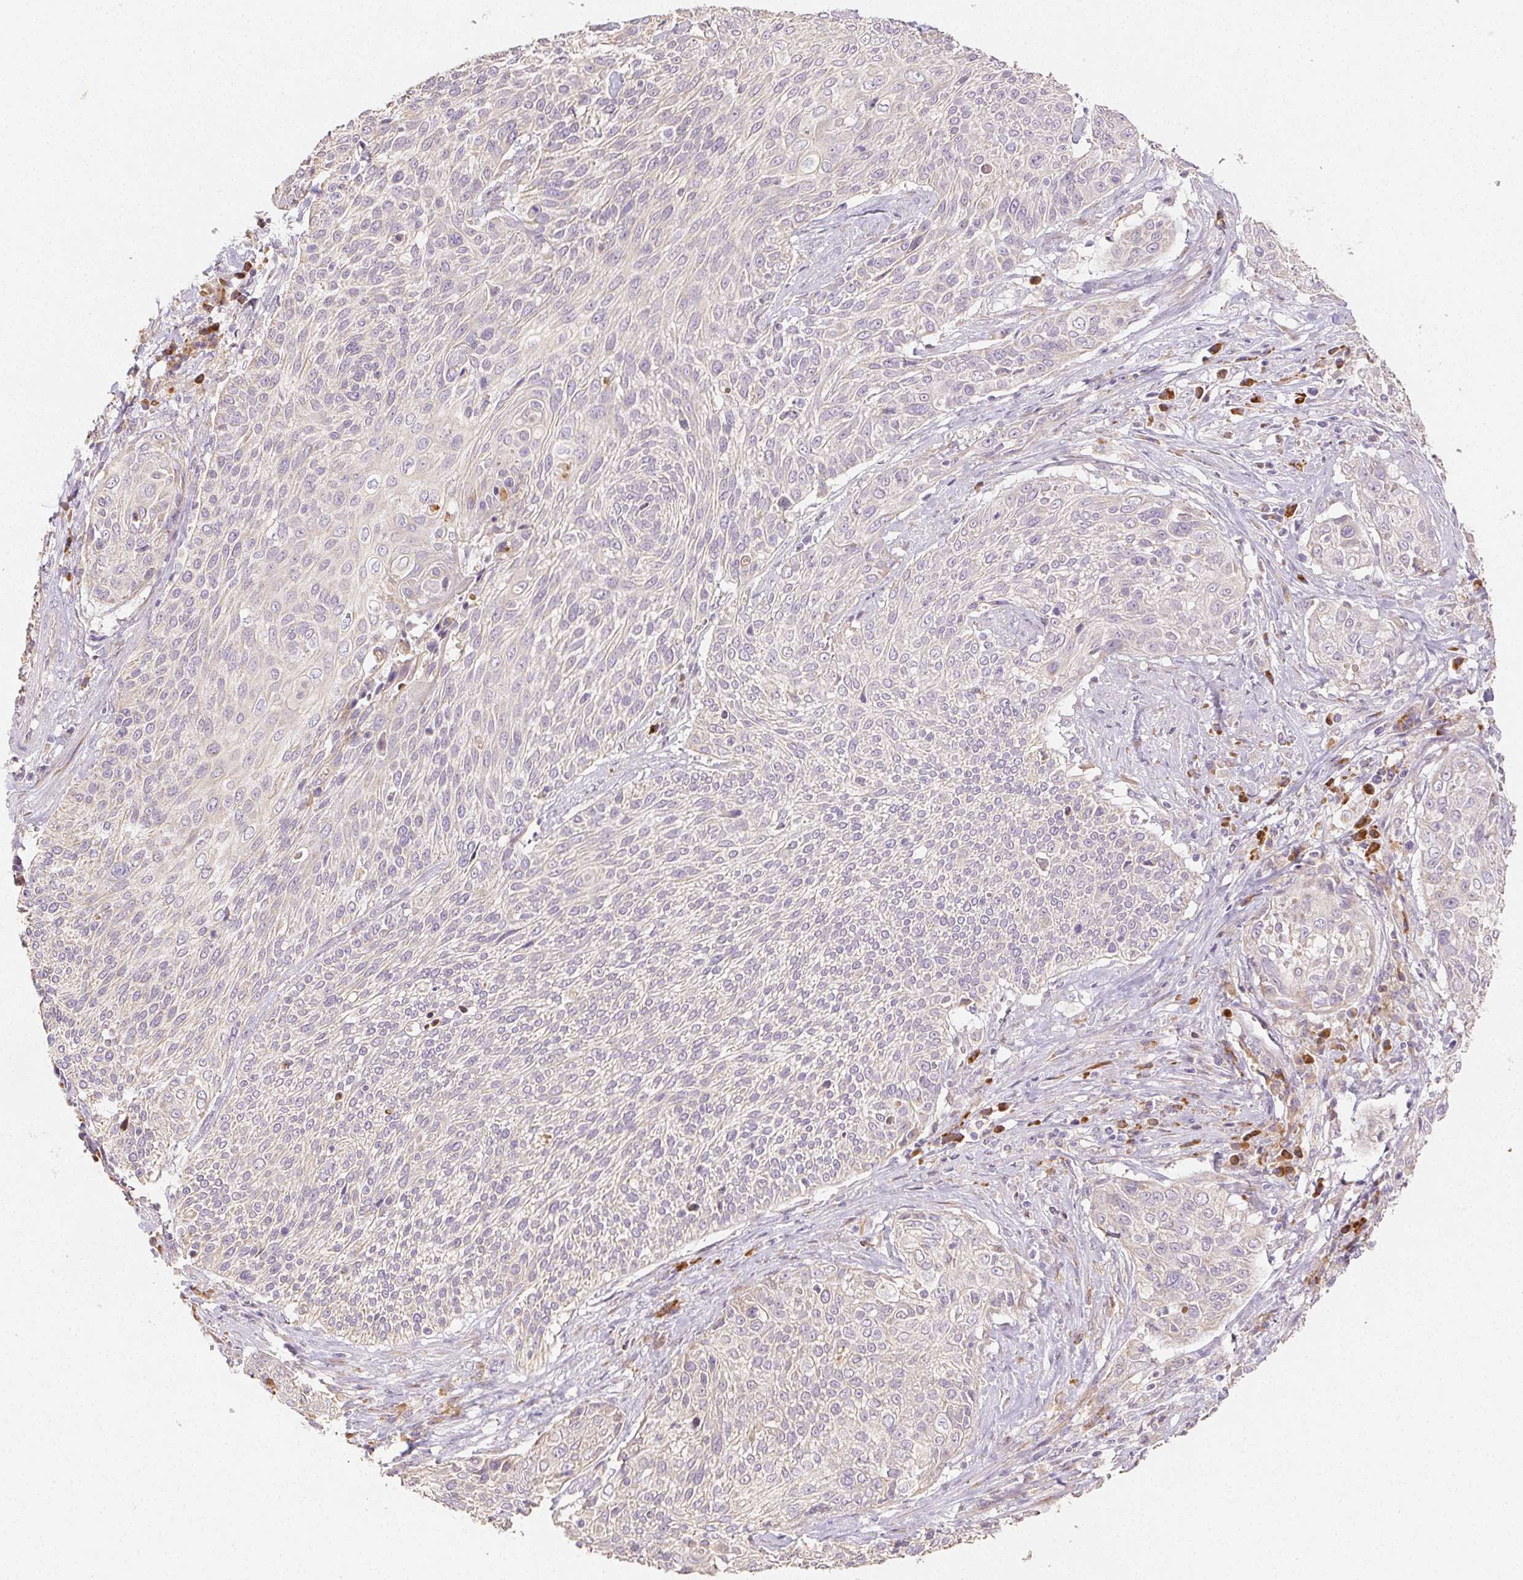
{"staining": {"intensity": "negative", "quantity": "none", "location": "none"}, "tissue": "cervical cancer", "cell_type": "Tumor cells", "image_type": "cancer", "snomed": [{"axis": "morphology", "description": "Squamous cell carcinoma, NOS"}, {"axis": "topography", "description": "Cervix"}], "caption": "Tumor cells show no significant staining in squamous cell carcinoma (cervical).", "gene": "ACVR1B", "patient": {"sex": "female", "age": 31}}